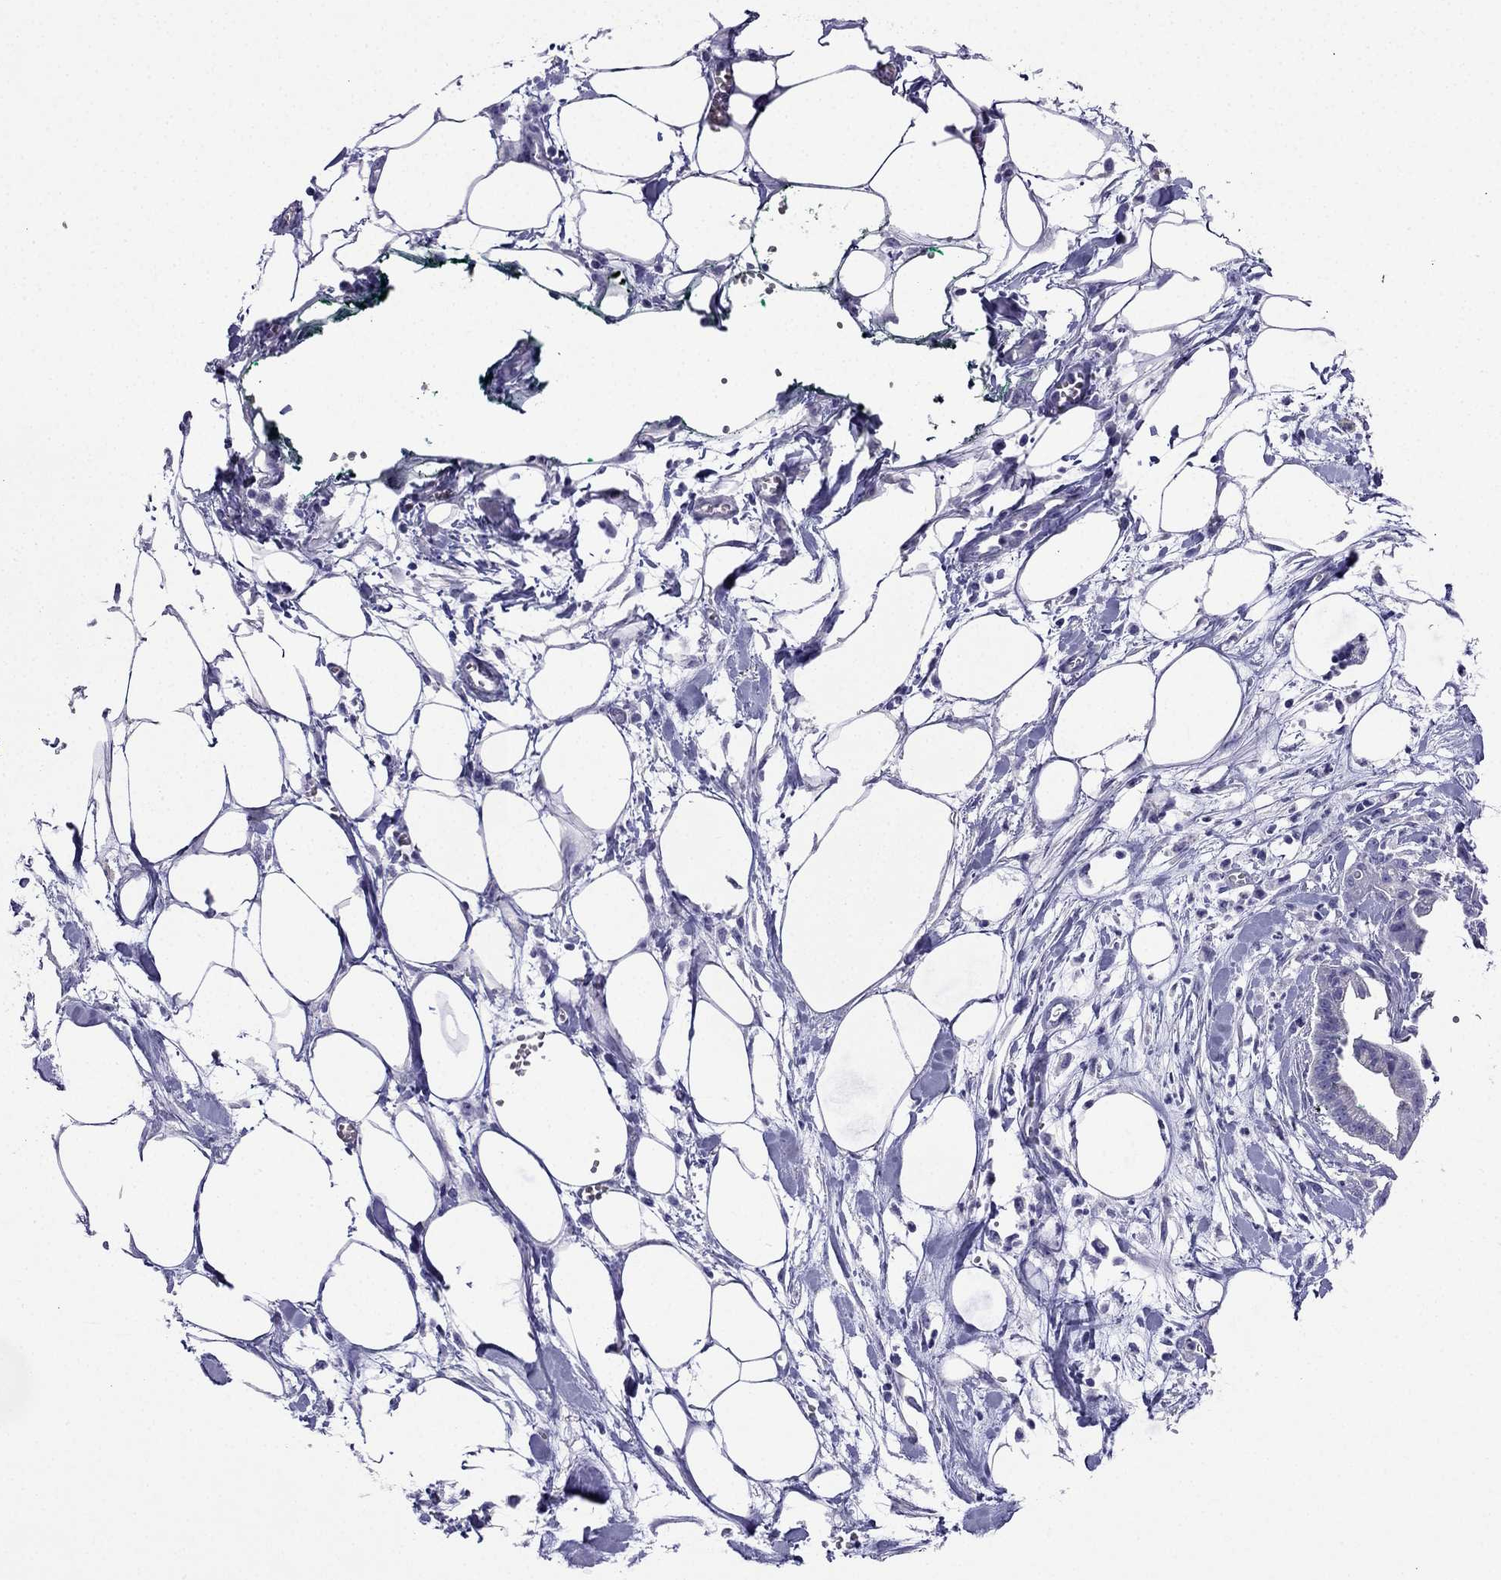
{"staining": {"intensity": "negative", "quantity": "none", "location": "none"}, "tissue": "pancreatic cancer", "cell_type": "Tumor cells", "image_type": "cancer", "snomed": [{"axis": "morphology", "description": "Normal tissue, NOS"}, {"axis": "morphology", "description": "Adenocarcinoma, NOS"}, {"axis": "topography", "description": "Lymph node"}, {"axis": "topography", "description": "Pancreas"}], "caption": "DAB (3,3'-diaminobenzidine) immunohistochemical staining of human pancreatic cancer exhibits no significant expression in tumor cells.", "gene": "KIF5A", "patient": {"sex": "female", "age": 58}}